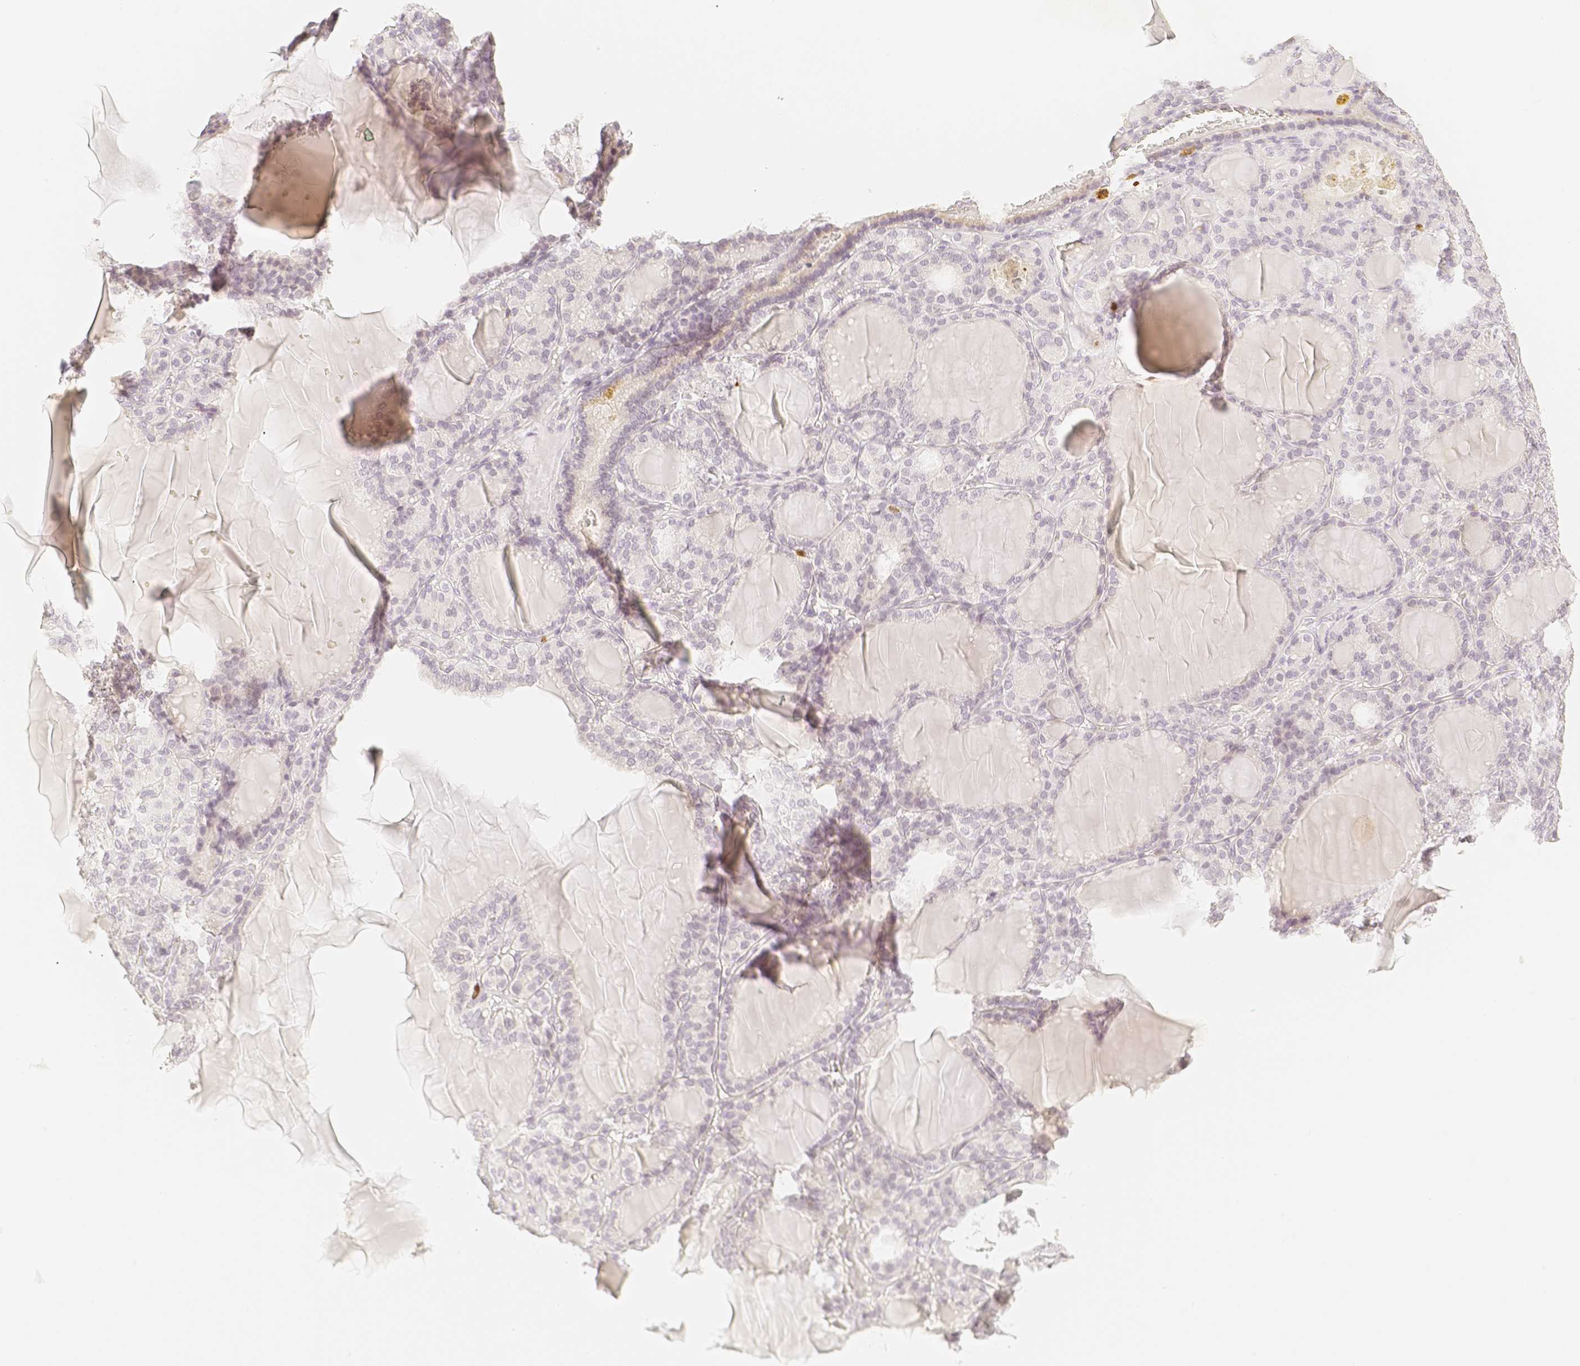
{"staining": {"intensity": "negative", "quantity": "none", "location": "none"}, "tissue": "thyroid gland", "cell_type": "Glandular cells", "image_type": "normal", "snomed": [{"axis": "morphology", "description": "Normal tissue, NOS"}, {"axis": "topography", "description": "Thyroid gland"}], "caption": "An immunohistochemistry (IHC) image of benign thyroid gland is shown. There is no staining in glandular cells of thyroid gland. Brightfield microscopy of immunohistochemistry stained with DAB (brown) and hematoxylin (blue), captured at high magnification.", "gene": "PADI4", "patient": {"sex": "female", "age": 28}}